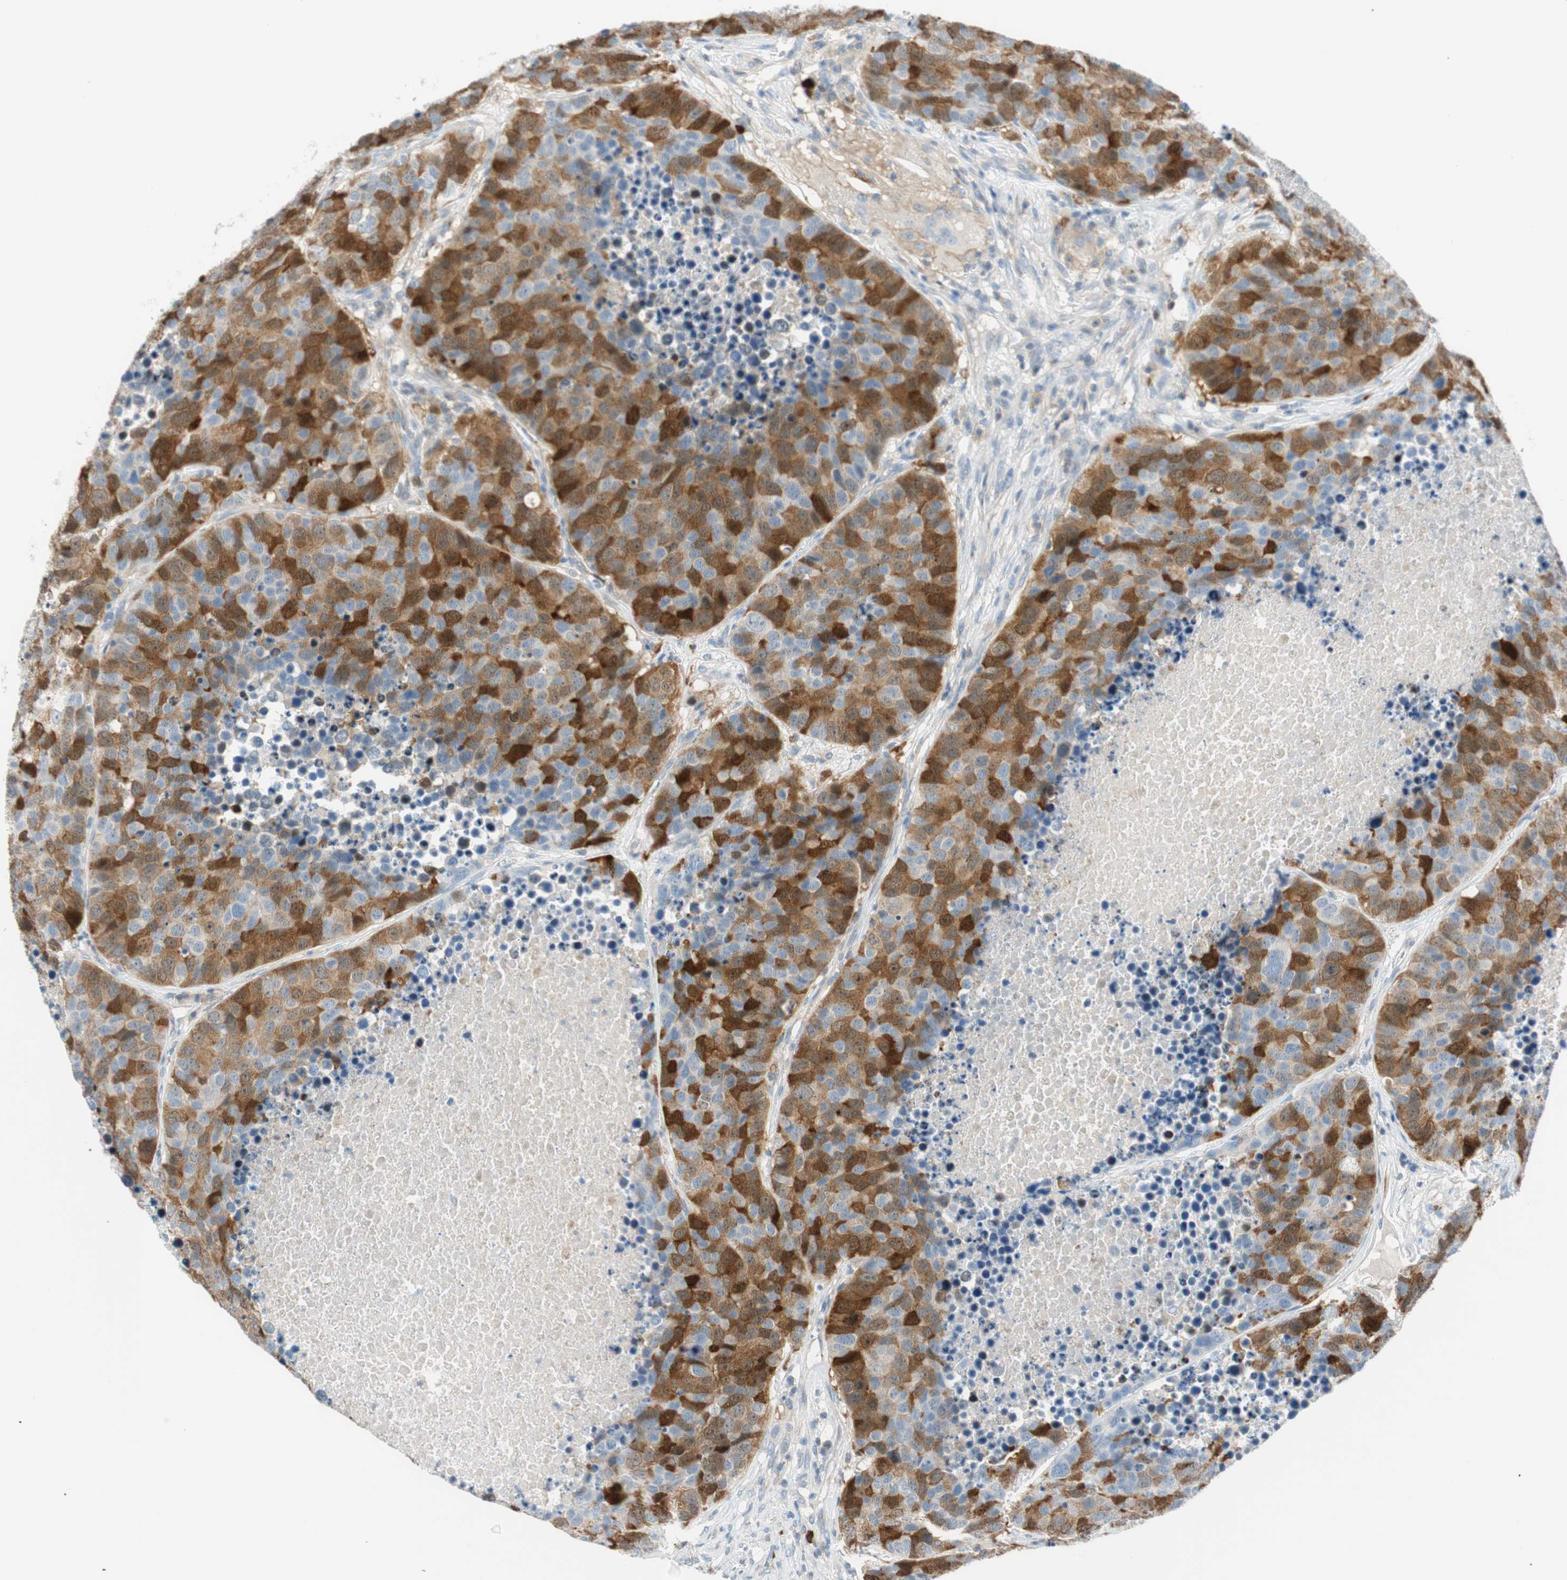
{"staining": {"intensity": "moderate", "quantity": ">75%", "location": "cytoplasmic/membranous,nuclear"}, "tissue": "carcinoid", "cell_type": "Tumor cells", "image_type": "cancer", "snomed": [{"axis": "morphology", "description": "Carcinoid, malignant, NOS"}, {"axis": "topography", "description": "Lung"}], "caption": "Human malignant carcinoid stained for a protein (brown) reveals moderate cytoplasmic/membranous and nuclear positive staining in about >75% of tumor cells.", "gene": "PTTG1", "patient": {"sex": "male", "age": 60}}